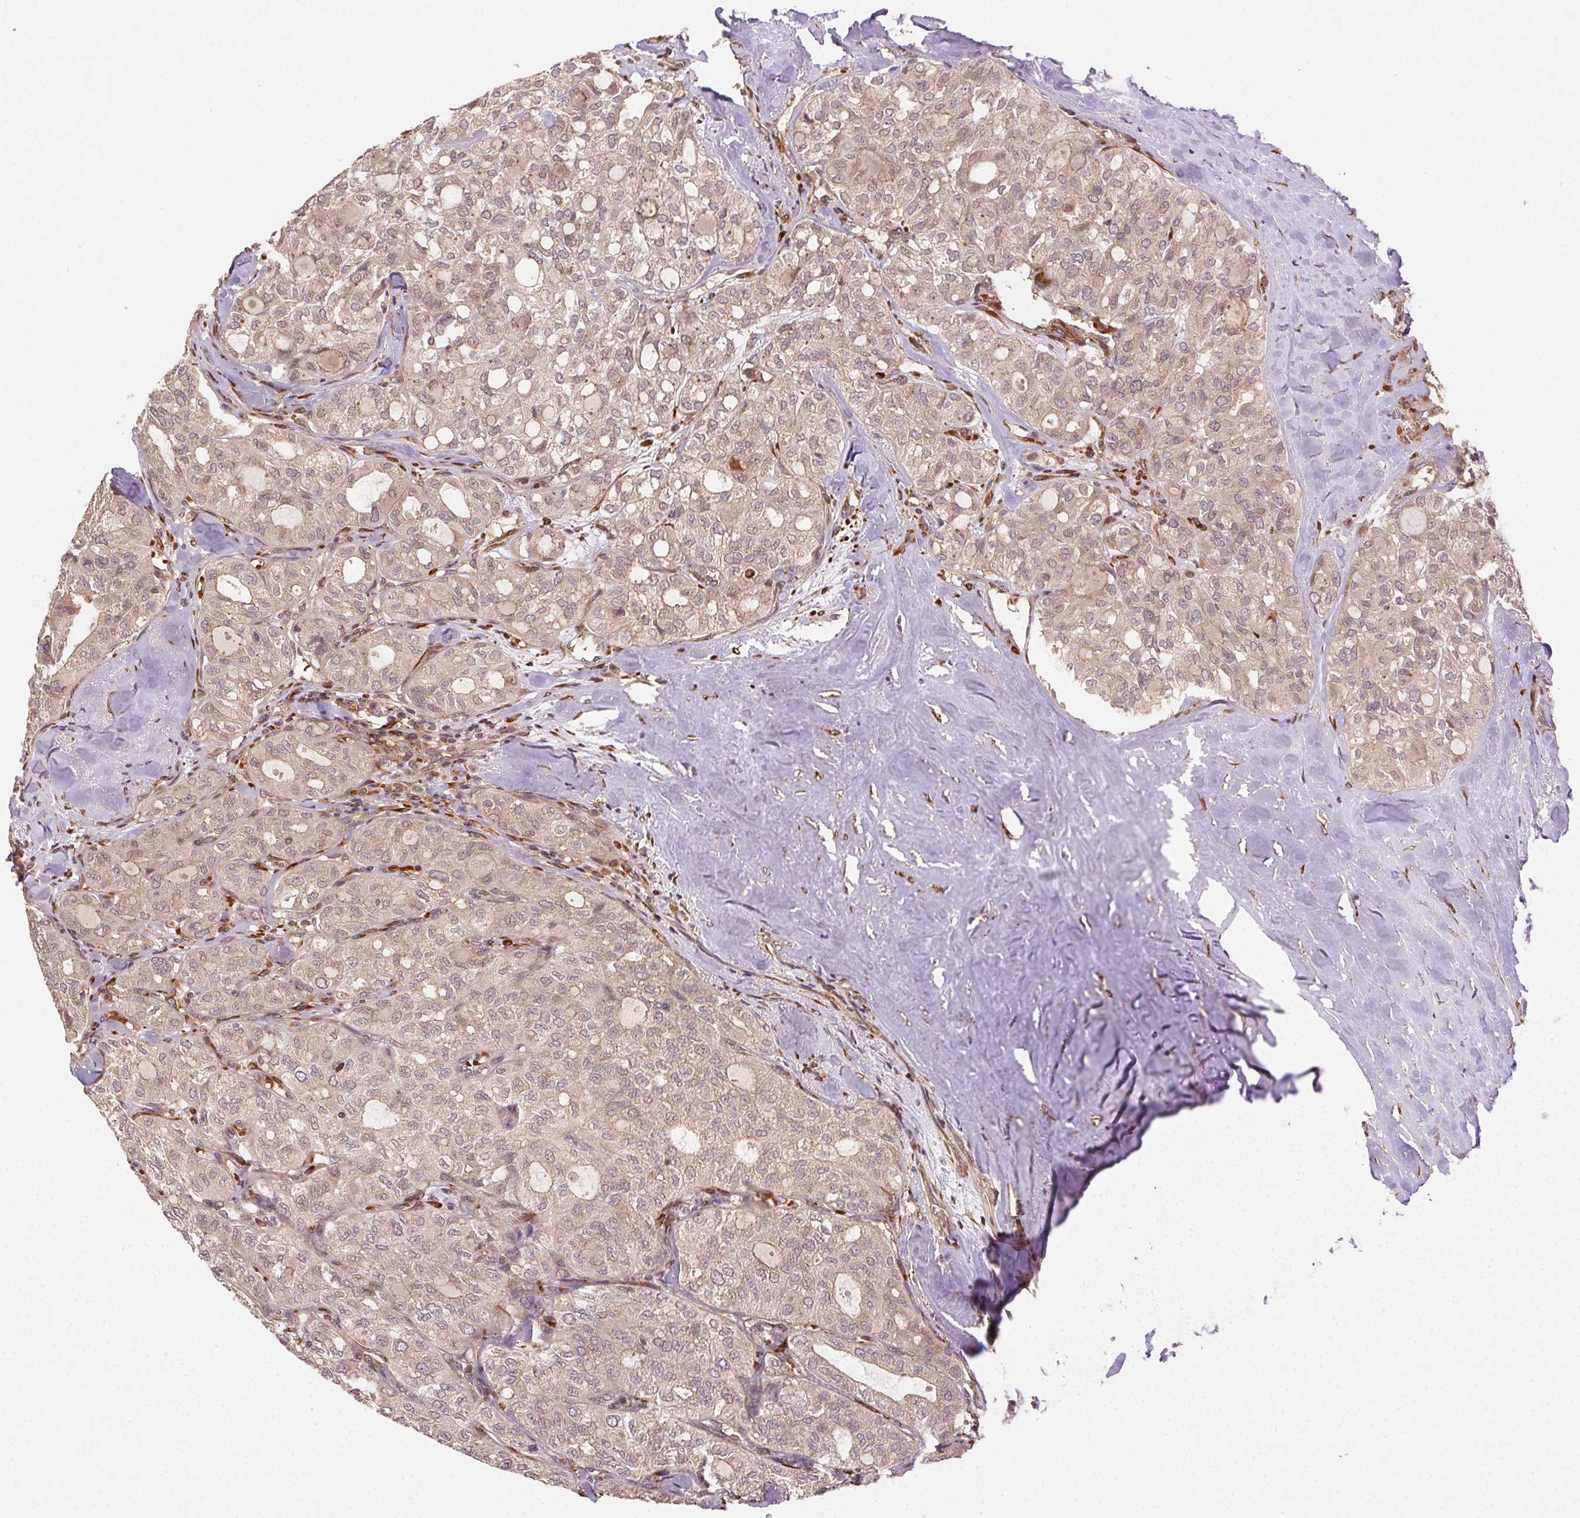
{"staining": {"intensity": "weak", "quantity": ">75%", "location": "cytoplasmic/membranous"}, "tissue": "thyroid cancer", "cell_type": "Tumor cells", "image_type": "cancer", "snomed": [{"axis": "morphology", "description": "Follicular adenoma carcinoma, NOS"}, {"axis": "topography", "description": "Thyroid gland"}], "caption": "Immunohistochemistry (IHC) (DAB) staining of thyroid follicular adenoma carcinoma shows weak cytoplasmic/membranous protein positivity in approximately >75% of tumor cells. Nuclei are stained in blue.", "gene": "KLHL15", "patient": {"sex": "male", "age": 75}}